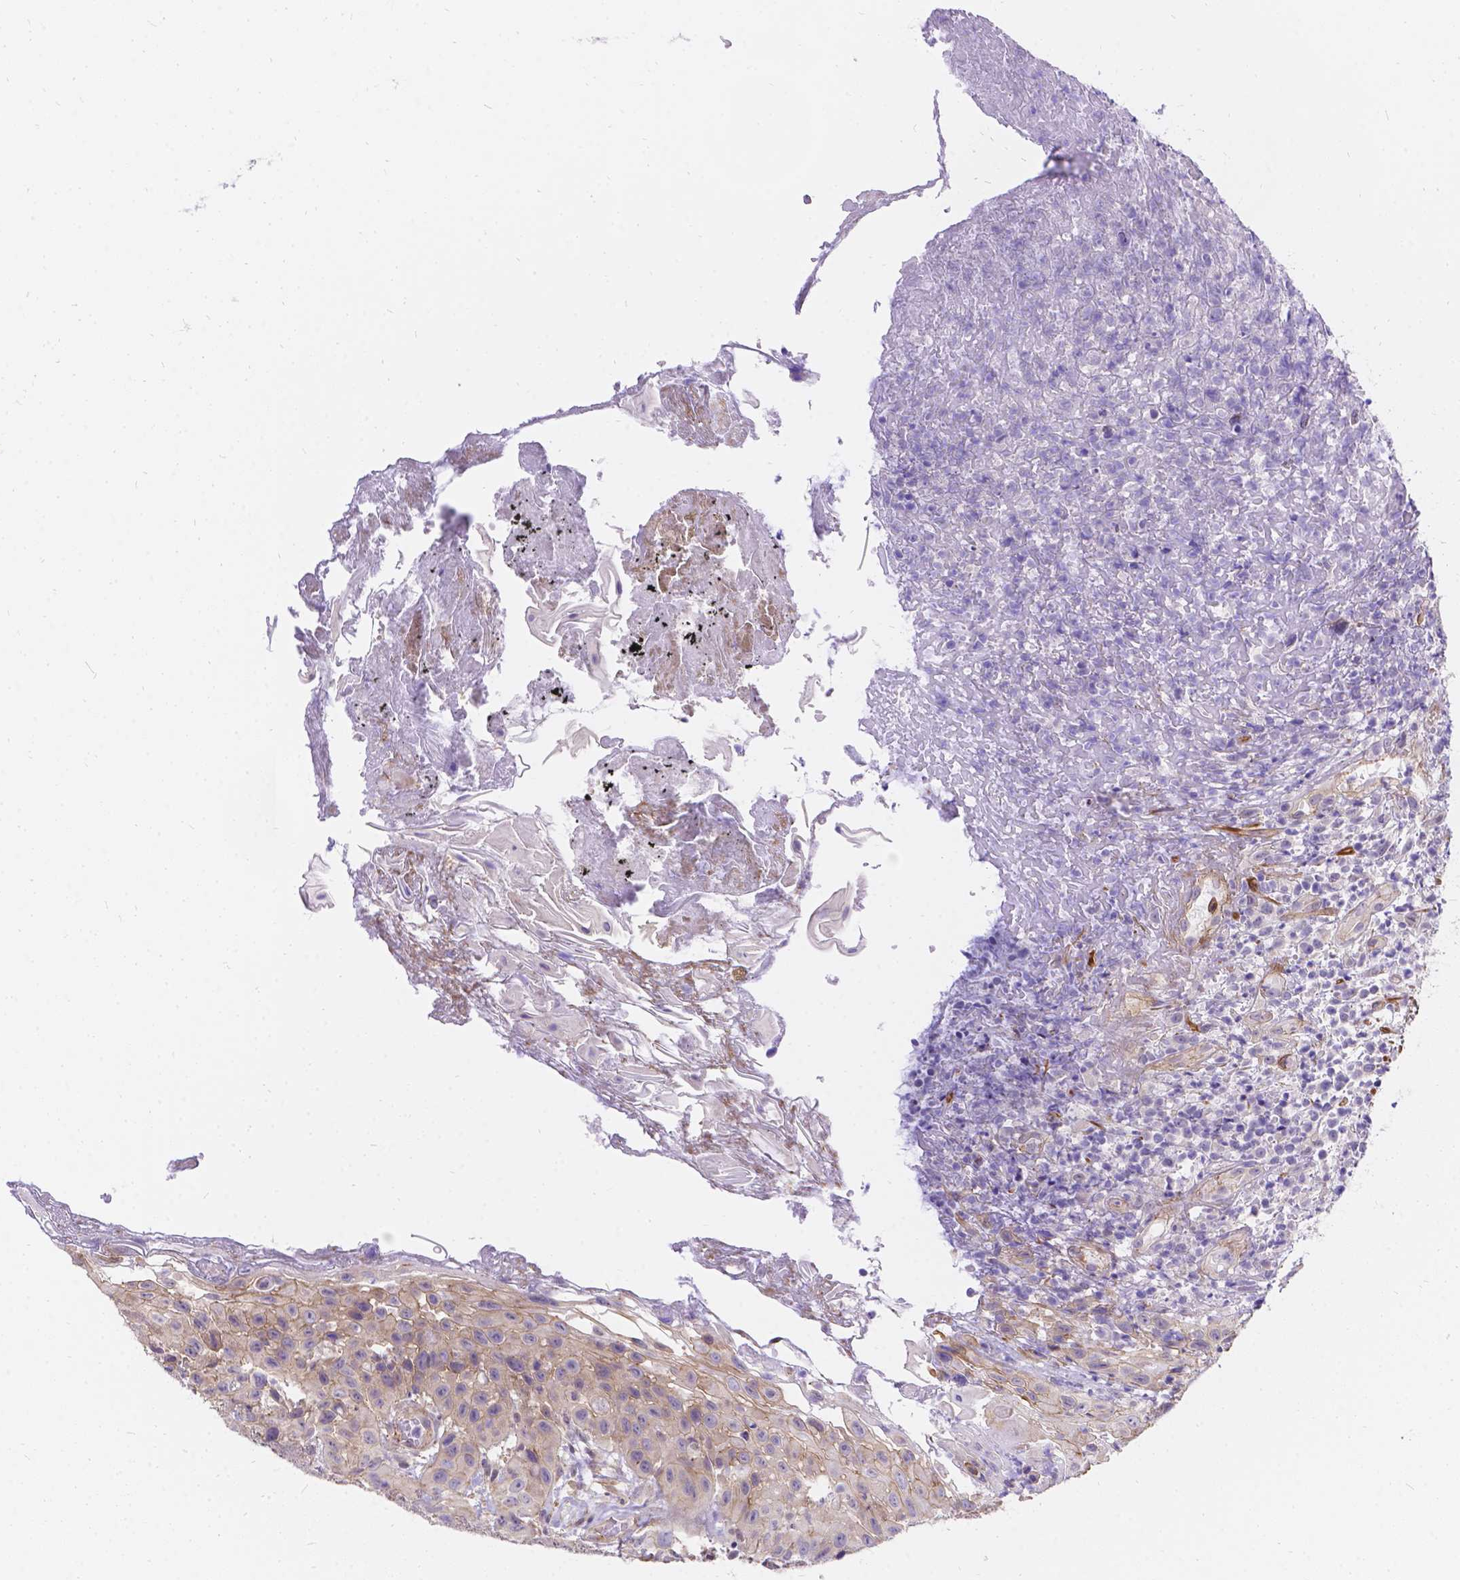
{"staining": {"intensity": "weak", "quantity": "25%-75%", "location": "cytoplasmic/membranous"}, "tissue": "head and neck cancer", "cell_type": "Tumor cells", "image_type": "cancer", "snomed": [{"axis": "morphology", "description": "Normal tissue, NOS"}, {"axis": "morphology", "description": "Squamous cell carcinoma, NOS"}, {"axis": "topography", "description": "Oral tissue"}, {"axis": "topography", "description": "Tounge, NOS"}, {"axis": "topography", "description": "Head-Neck"}], "caption": "The photomicrograph reveals staining of head and neck cancer, revealing weak cytoplasmic/membranous protein staining (brown color) within tumor cells.", "gene": "PALS1", "patient": {"sex": "male", "age": 62}}